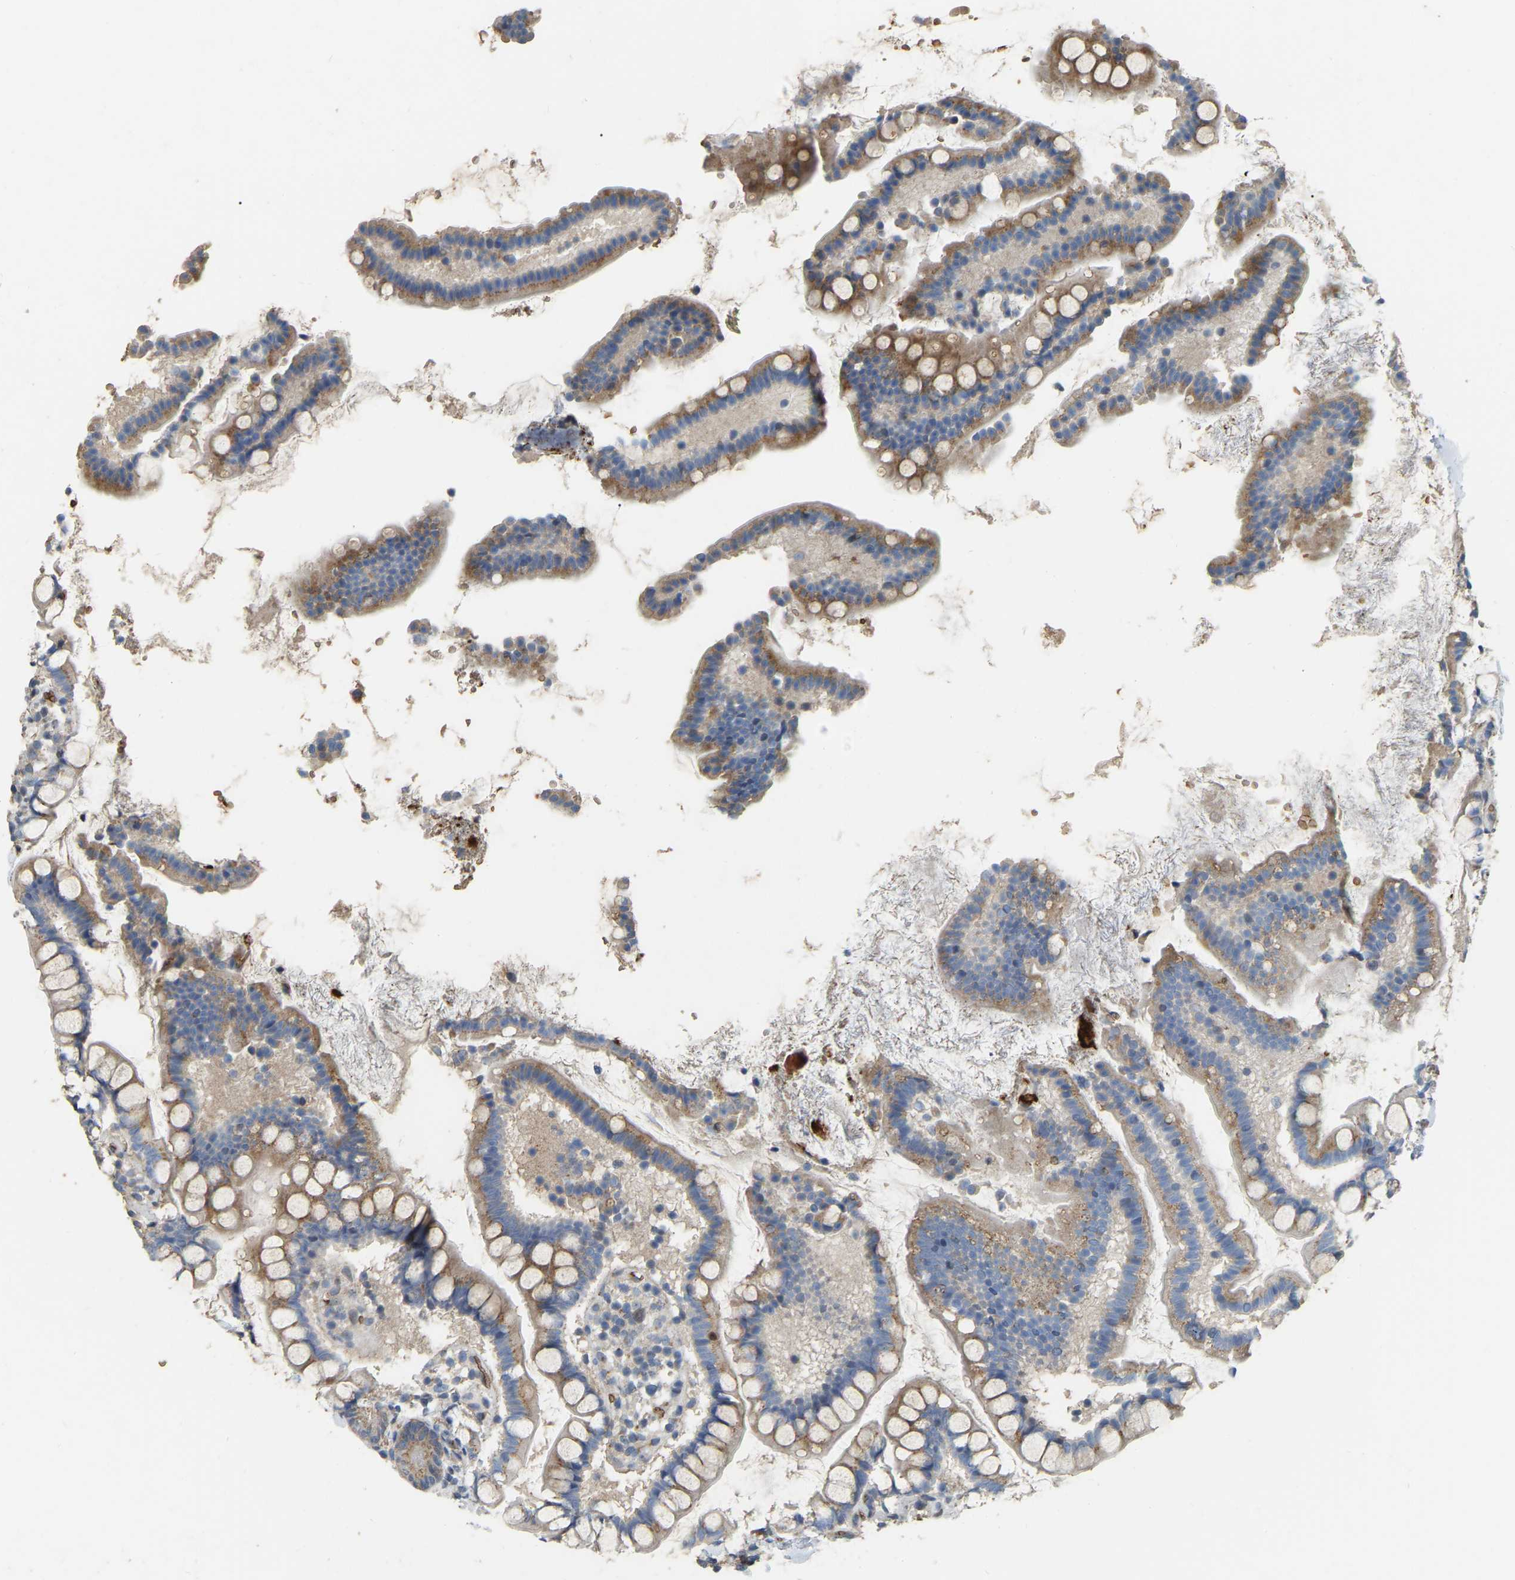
{"staining": {"intensity": "moderate", "quantity": ">75%", "location": "cytoplasmic/membranous"}, "tissue": "small intestine", "cell_type": "Glandular cells", "image_type": "normal", "snomed": [{"axis": "morphology", "description": "Normal tissue, NOS"}, {"axis": "topography", "description": "Small intestine"}], "caption": "Immunohistochemical staining of unremarkable small intestine shows >75% levels of moderate cytoplasmic/membranous protein staining in about >75% of glandular cells.", "gene": "CFAP298", "patient": {"sex": "female", "age": 84}}